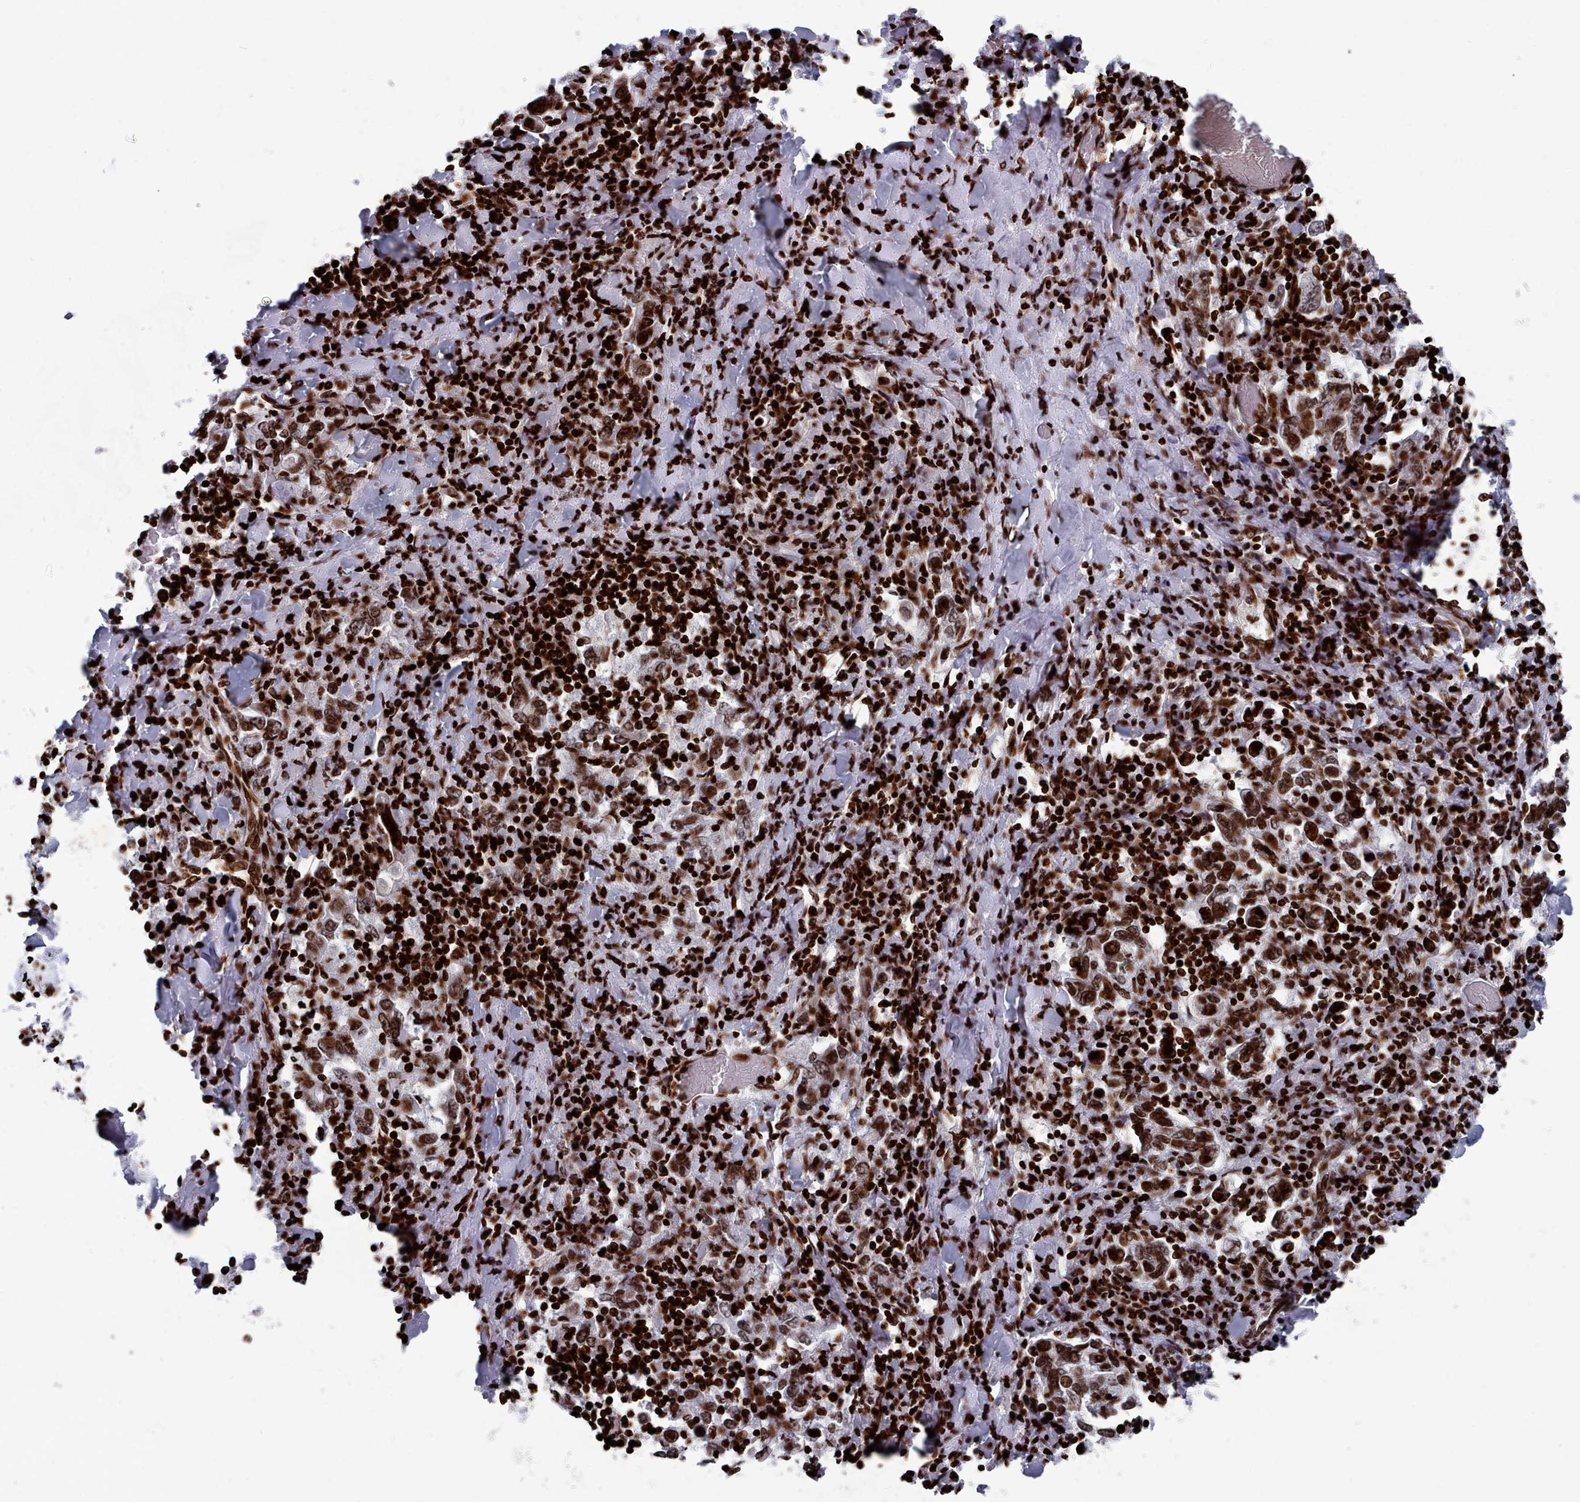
{"staining": {"intensity": "strong", "quantity": ">75%", "location": "nuclear"}, "tissue": "stomach cancer", "cell_type": "Tumor cells", "image_type": "cancer", "snomed": [{"axis": "morphology", "description": "Adenocarcinoma, NOS"}, {"axis": "topography", "description": "Stomach, upper"}], "caption": "Stomach cancer (adenocarcinoma) was stained to show a protein in brown. There is high levels of strong nuclear positivity in approximately >75% of tumor cells.", "gene": "PCDHB12", "patient": {"sex": "male", "age": 62}}